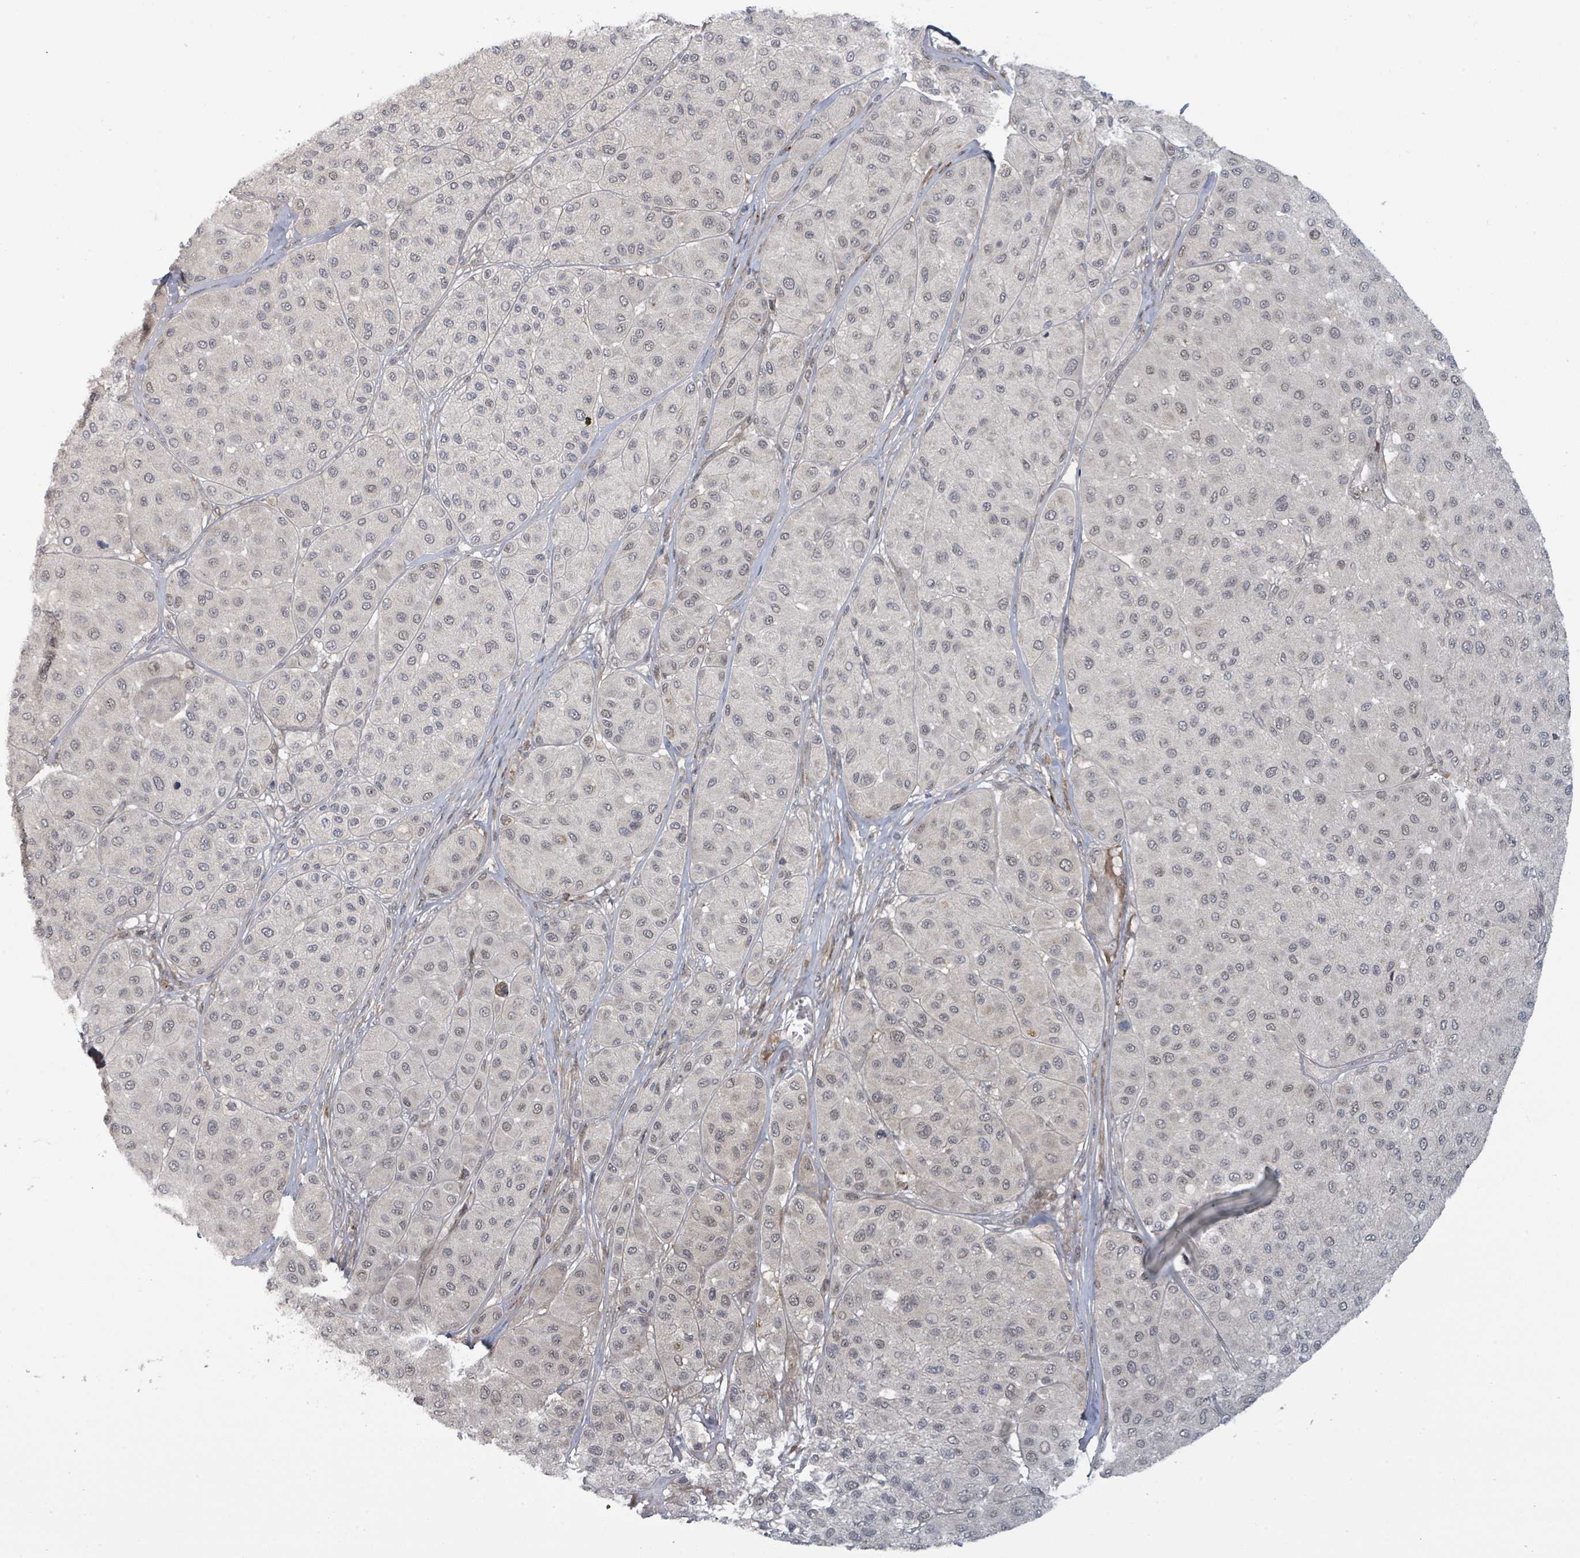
{"staining": {"intensity": "weak", "quantity": "<25%", "location": "nuclear"}, "tissue": "melanoma", "cell_type": "Tumor cells", "image_type": "cancer", "snomed": [{"axis": "morphology", "description": "Malignant melanoma, Metastatic site"}, {"axis": "topography", "description": "Smooth muscle"}], "caption": "Immunohistochemistry micrograph of melanoma stained for a protein (brown), which shows no staining in tumor cells.", "gene": "GTF3C1", "patient": {"sex": "male", "age": 41}}